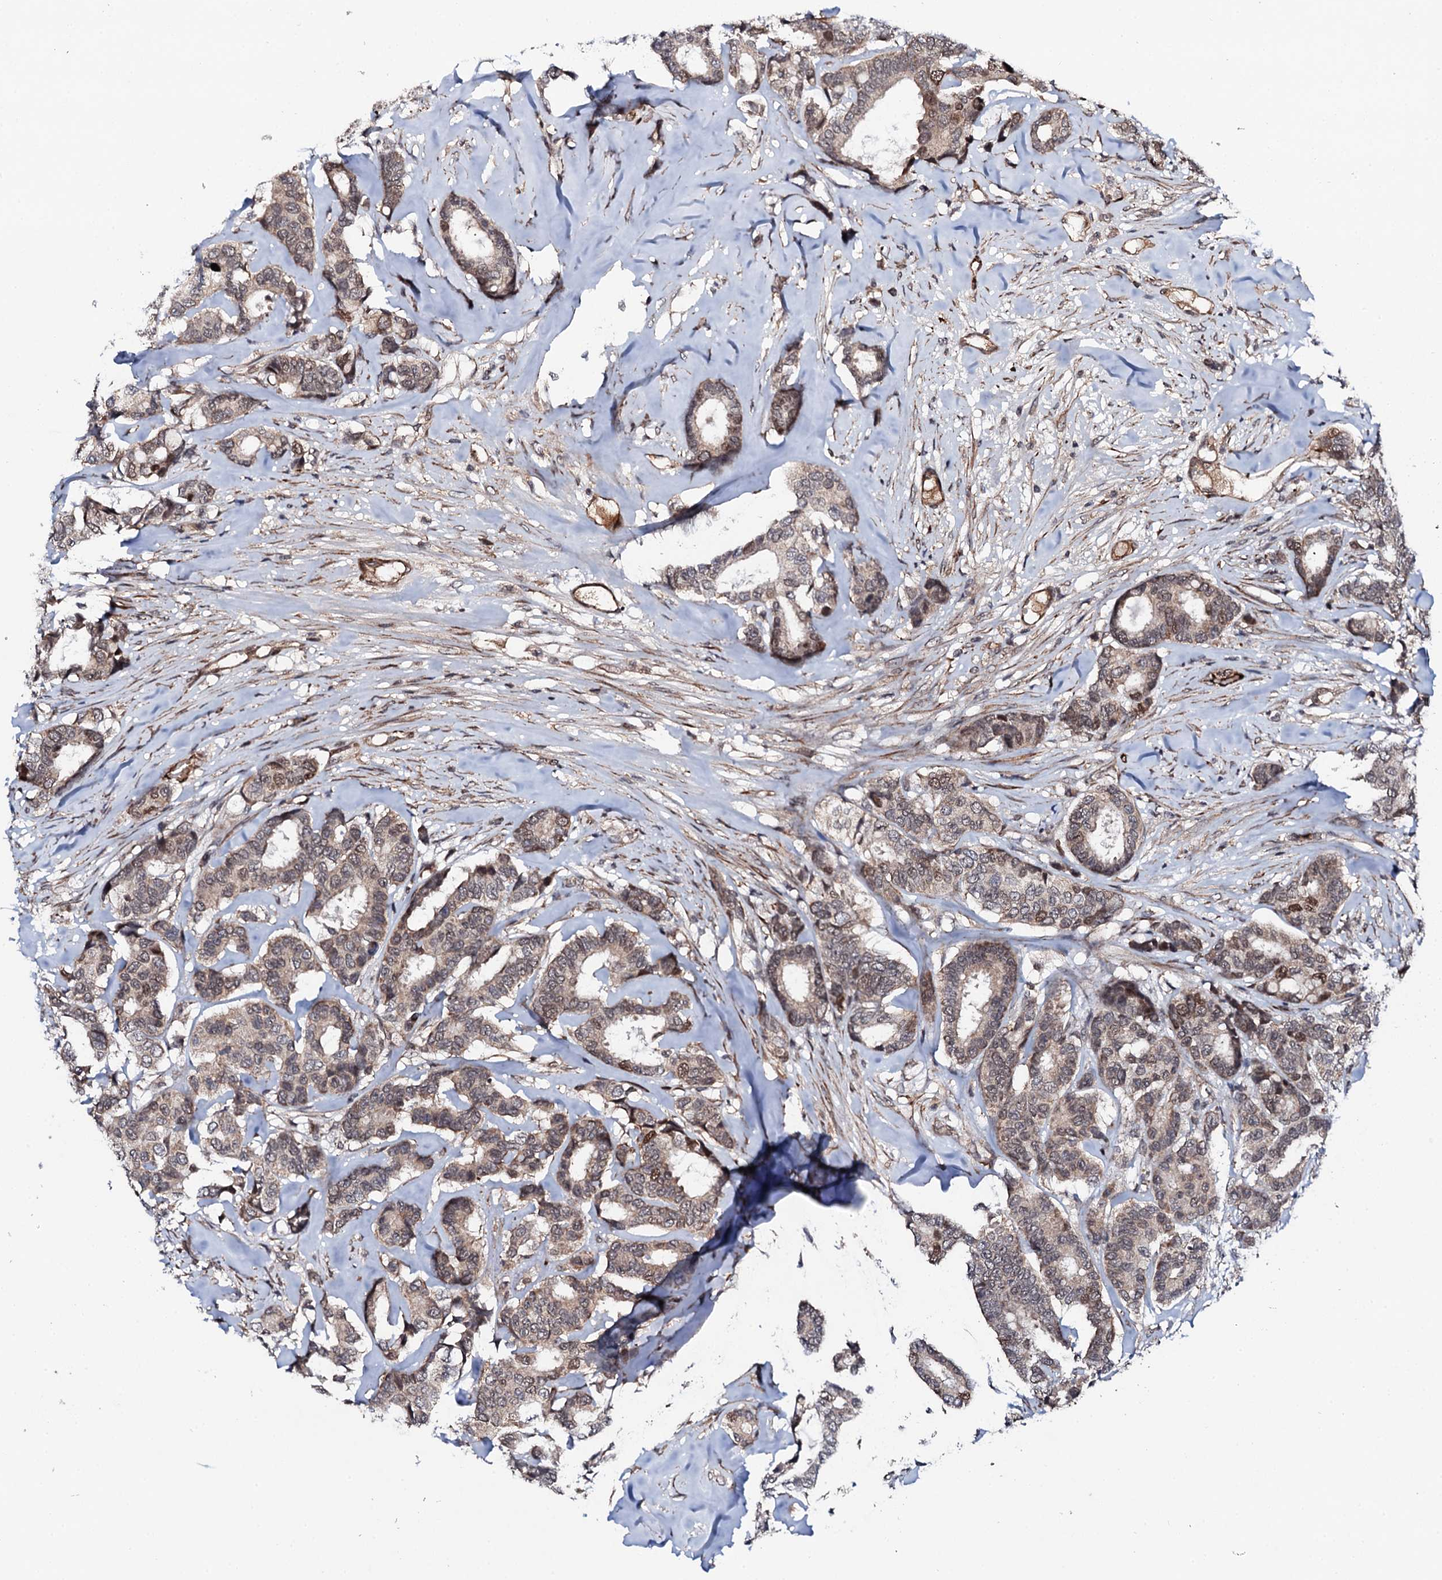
{"staining": {"intensity": "weak", "quantity": "25%-75%", "location": "cytoplasmic/membranous,nuclear"}, "tissue": "breast cancer", "cell_type": "Tumor cells", "image_type": "cancer", "snomed": [{"axis": "morphology", "description": "Duct carcinoma"}, {"axis": "topography", "description": "Breast"}], "caption": "A brown stain labels weak cytoplasmic/membranous and nuclear staining of a protein in breast cancer (infiltrating ductal carcinoma) tumor cells.", "gene": "FAM111A", "patient": {"sex": "female", "age": 87}}